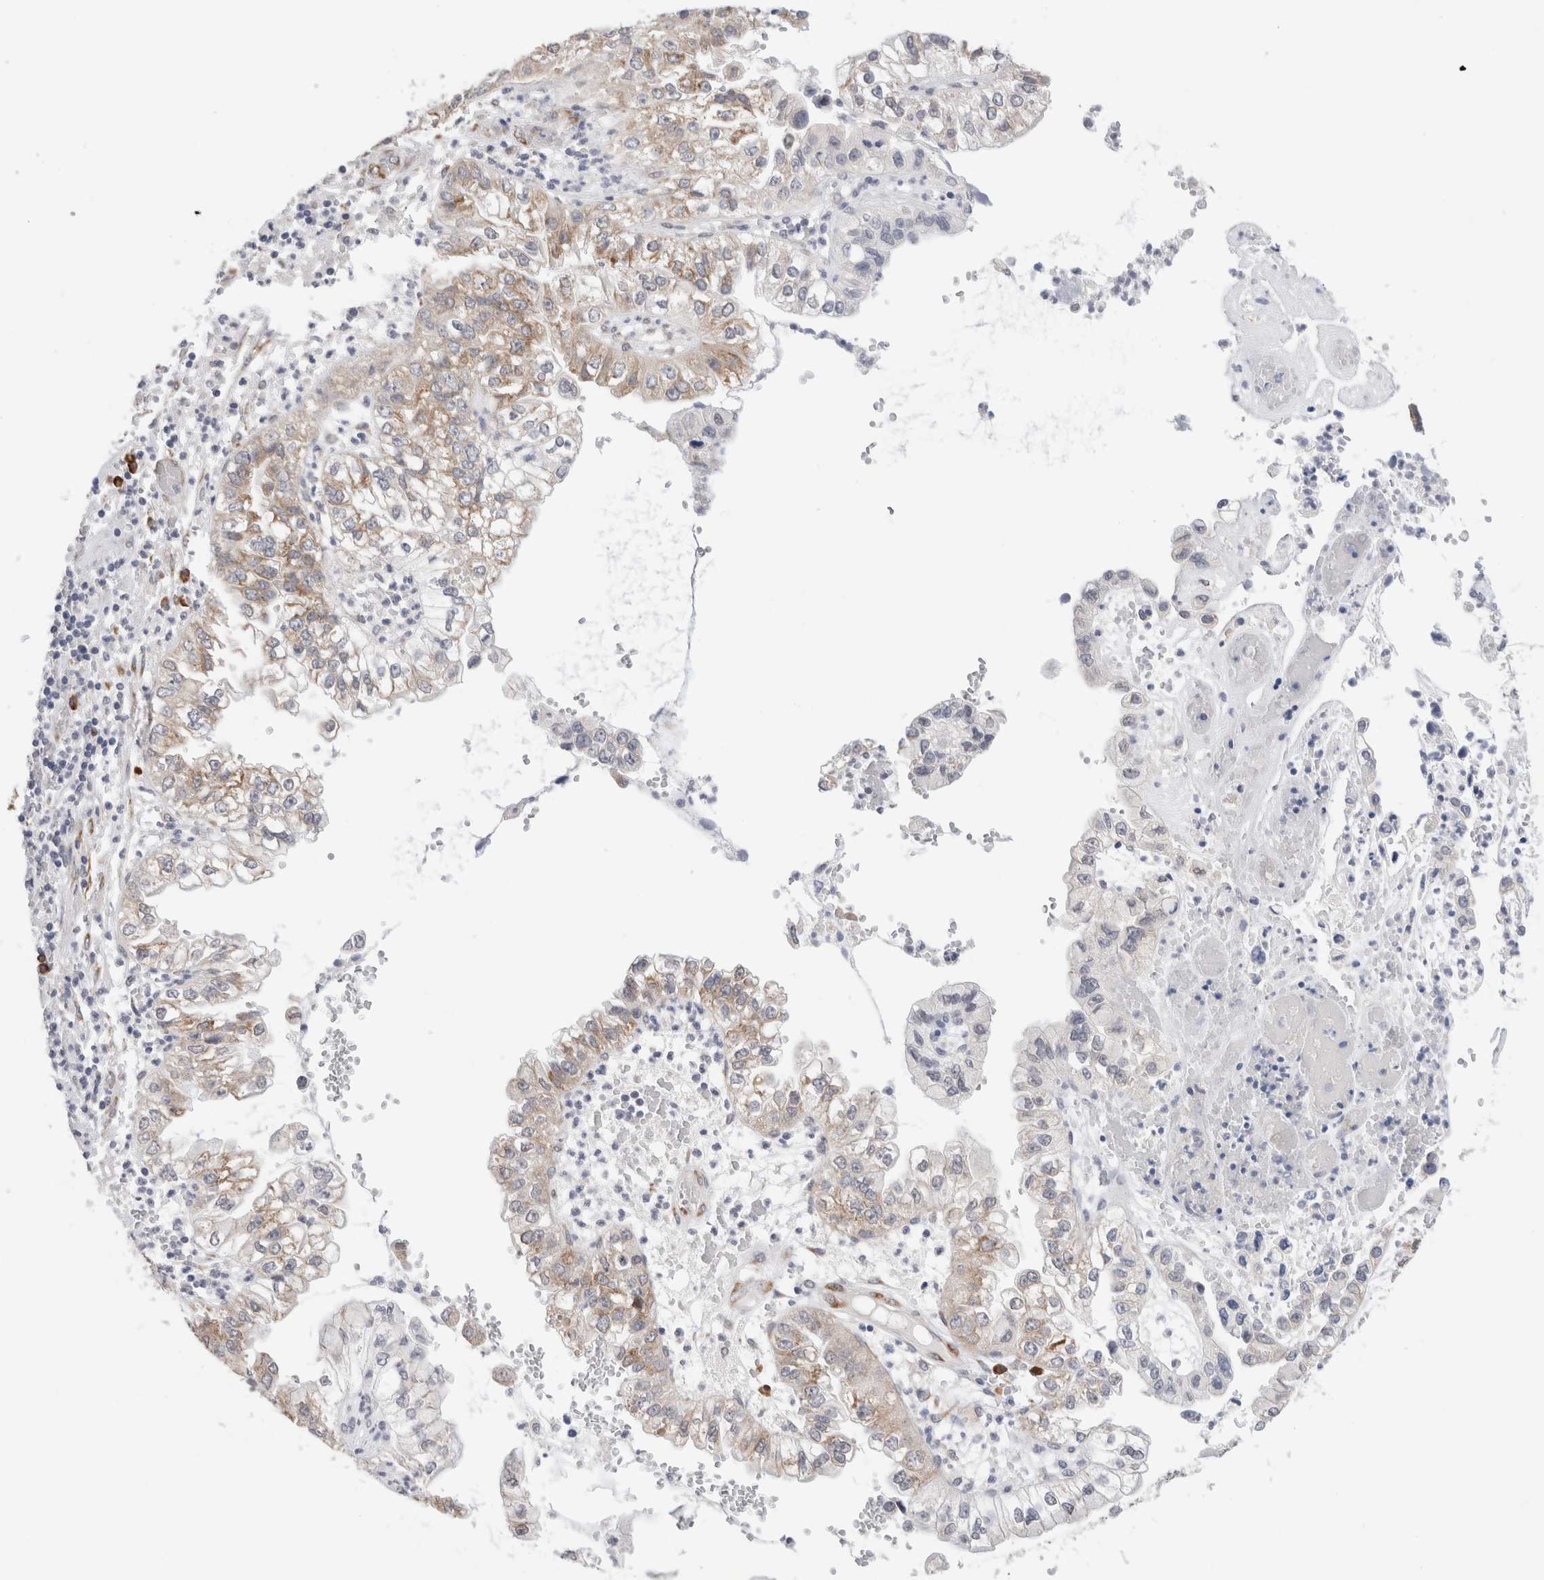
{"staining": {"intensity": "moderate", "quantity": "25%-75%", "location": "cytoplasmic/membranous"}, "tissue": "liver cancer", "cell_type": "Tumor cells", "image_type": "cancer", "snomed": [{"axis": "morphology", "description": "Cholangiocarcinoma"}, {"axis": "topography", "description": "Liver"}], "caption": "There is medium levels of moderate cytoplasmic/membranous positivity in tumor cells of liver cholangiocarcinoma, as demonstrated by immunohistochemical staining (brown color).", "gene": "HDLBP", "patient": {"sex": "female", "age": 79}}